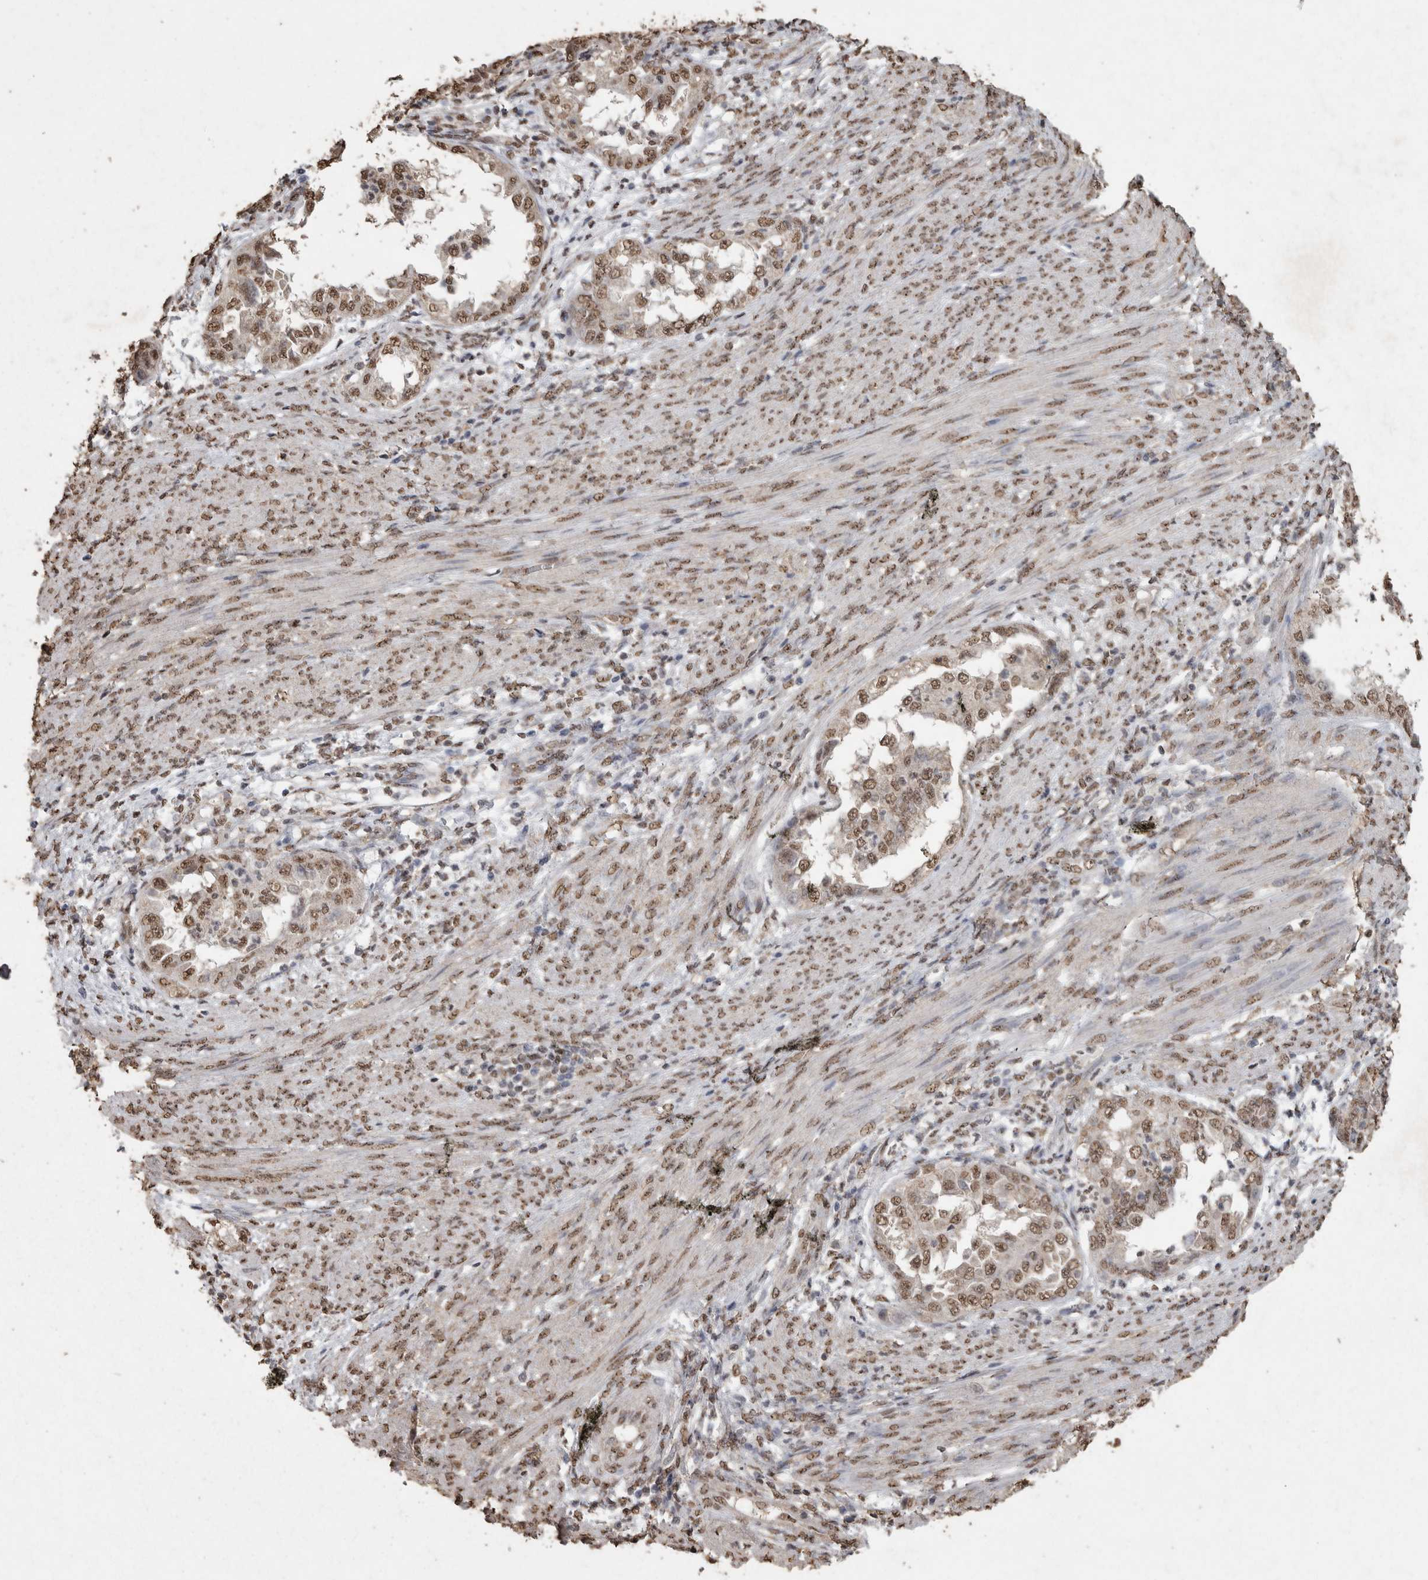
{"staining": {"intensity": "moderate", "quantity": ">75%", "location": "nuclear"}, "tissue": "endometrial cancer", "cell_type": "Tumor cells", "image_type": "cancer", "snomed": [{"axis": "morphology", "description": "Adenocarcinoma, NOS"}, {"axis": "topography", "description": "Endometrium"}], "caption": "A histopathology image of endometrial cancer stained for a protein reveals moderate nuclear brown staining in tumor cells.", "gene": "SMAD7", "patient": {"sex": "female", "age": 85}}